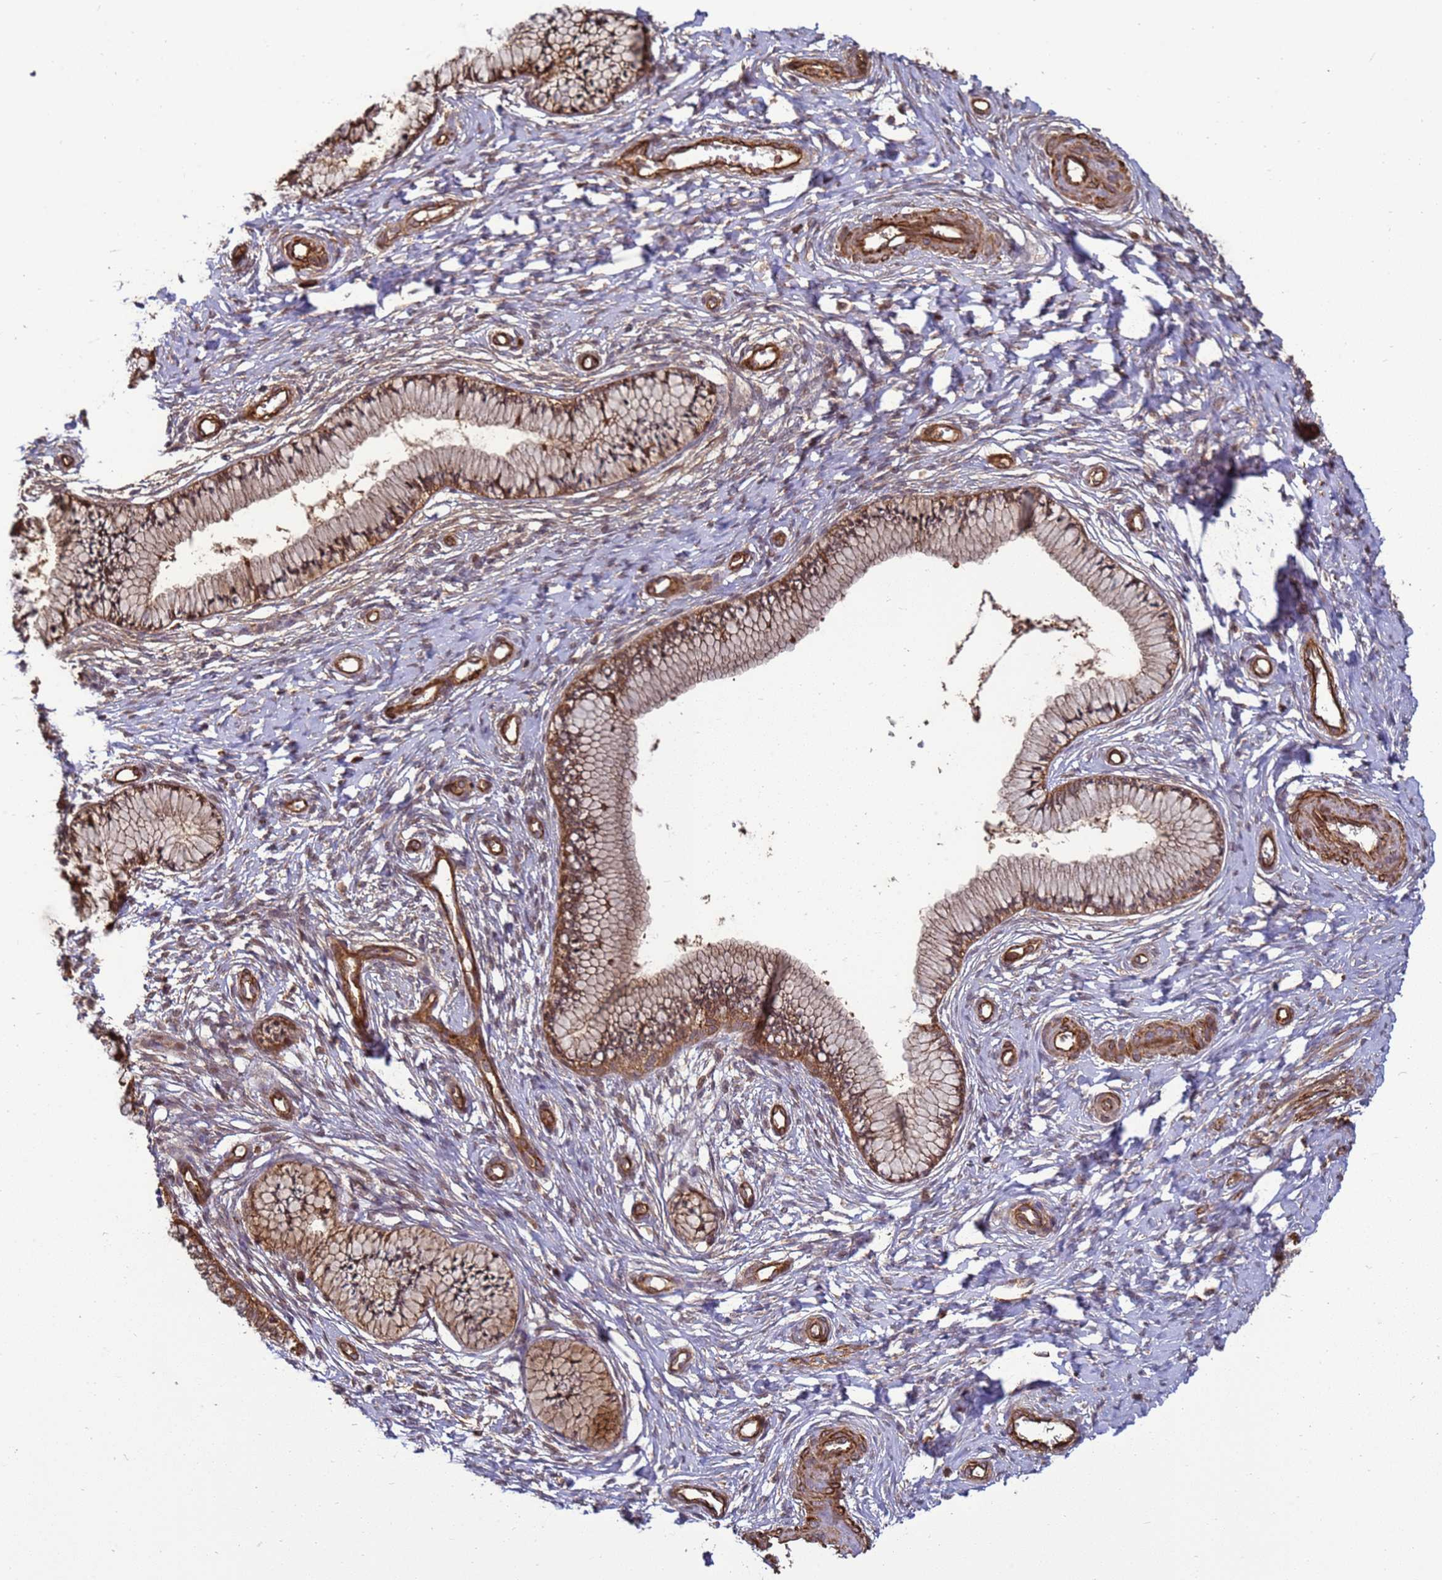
{"staining": {"intensity": "moderate", "quantity": ">75%", "location": "cytoplasmic/membranous"}, "tissue": "cervix", "cell_type": "Glandular cells", "image_type": "normal", "snomed": [{"axis": "morphology", "description": "Normal tissue, NOS"}, {"axis": "topography", "description": "Cervix"}], "caption": "Immunohistochemical staining of unremarkable human cervix reveals medium levels of moderate cytoplasmic/membranous positivity in about >75% of glandular cells.", "gene": "CNOT1", "patient": {"sex": "female", "age": 36}}